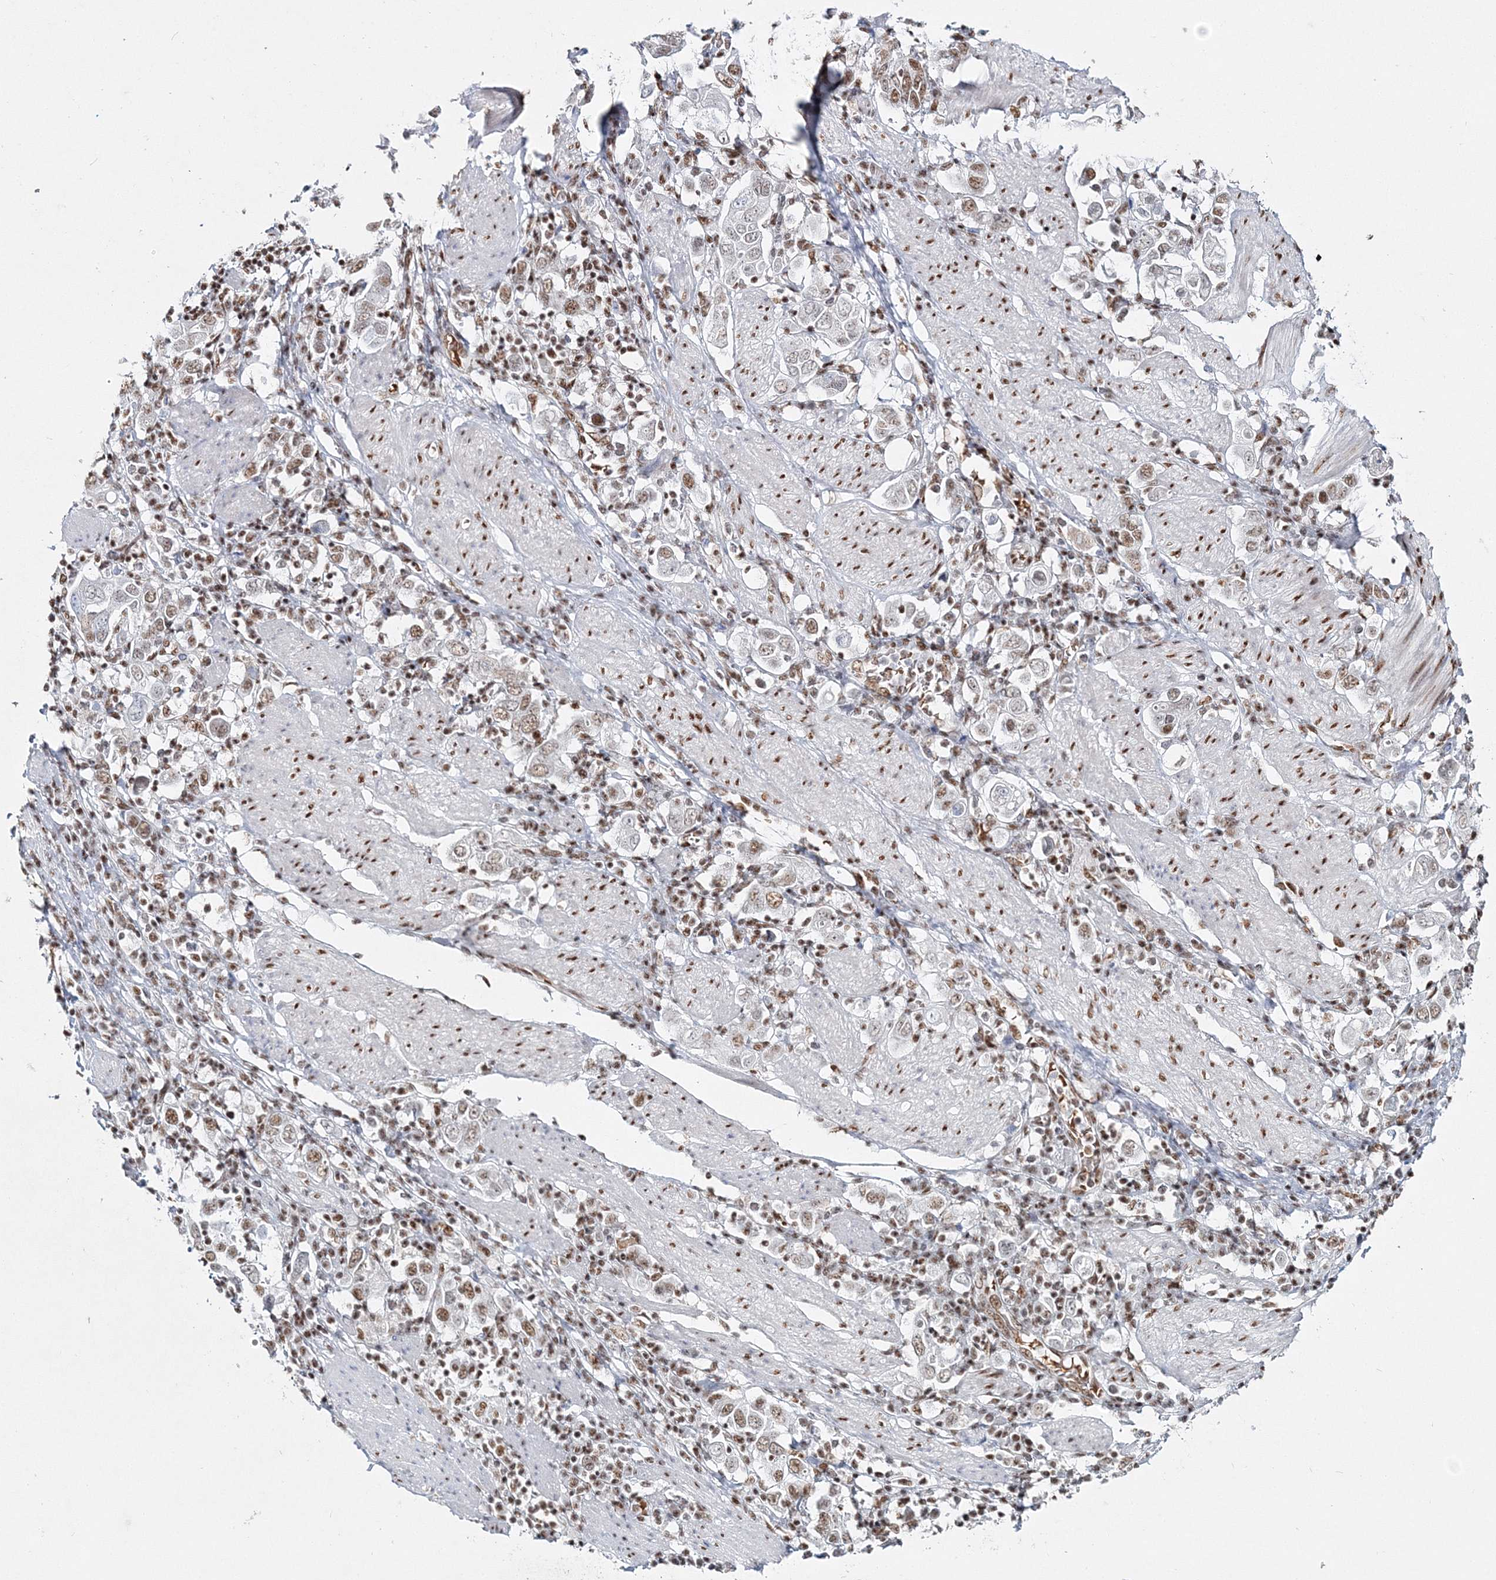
{"staining": {"intensity": "moderate", "quantity": "25%-75%", "location": "nuclear"}, "tissue": "stomach cancer", "cell_type": "Tumor cells", "image_type": "cancer", "snomed": [{"axis": "morphology", "description": "Adenocarcinoma, NOS"}, {"axis": "topography", "description": "Stomach, upper"}], "caption": "Tumor cells demonstrate medium levels of moderate nuclear positivity in approximately 25%-75% of cells in human stomach cancer.", "gene": "QRICH1", "patient": {"sex": "male", "age": 62}}